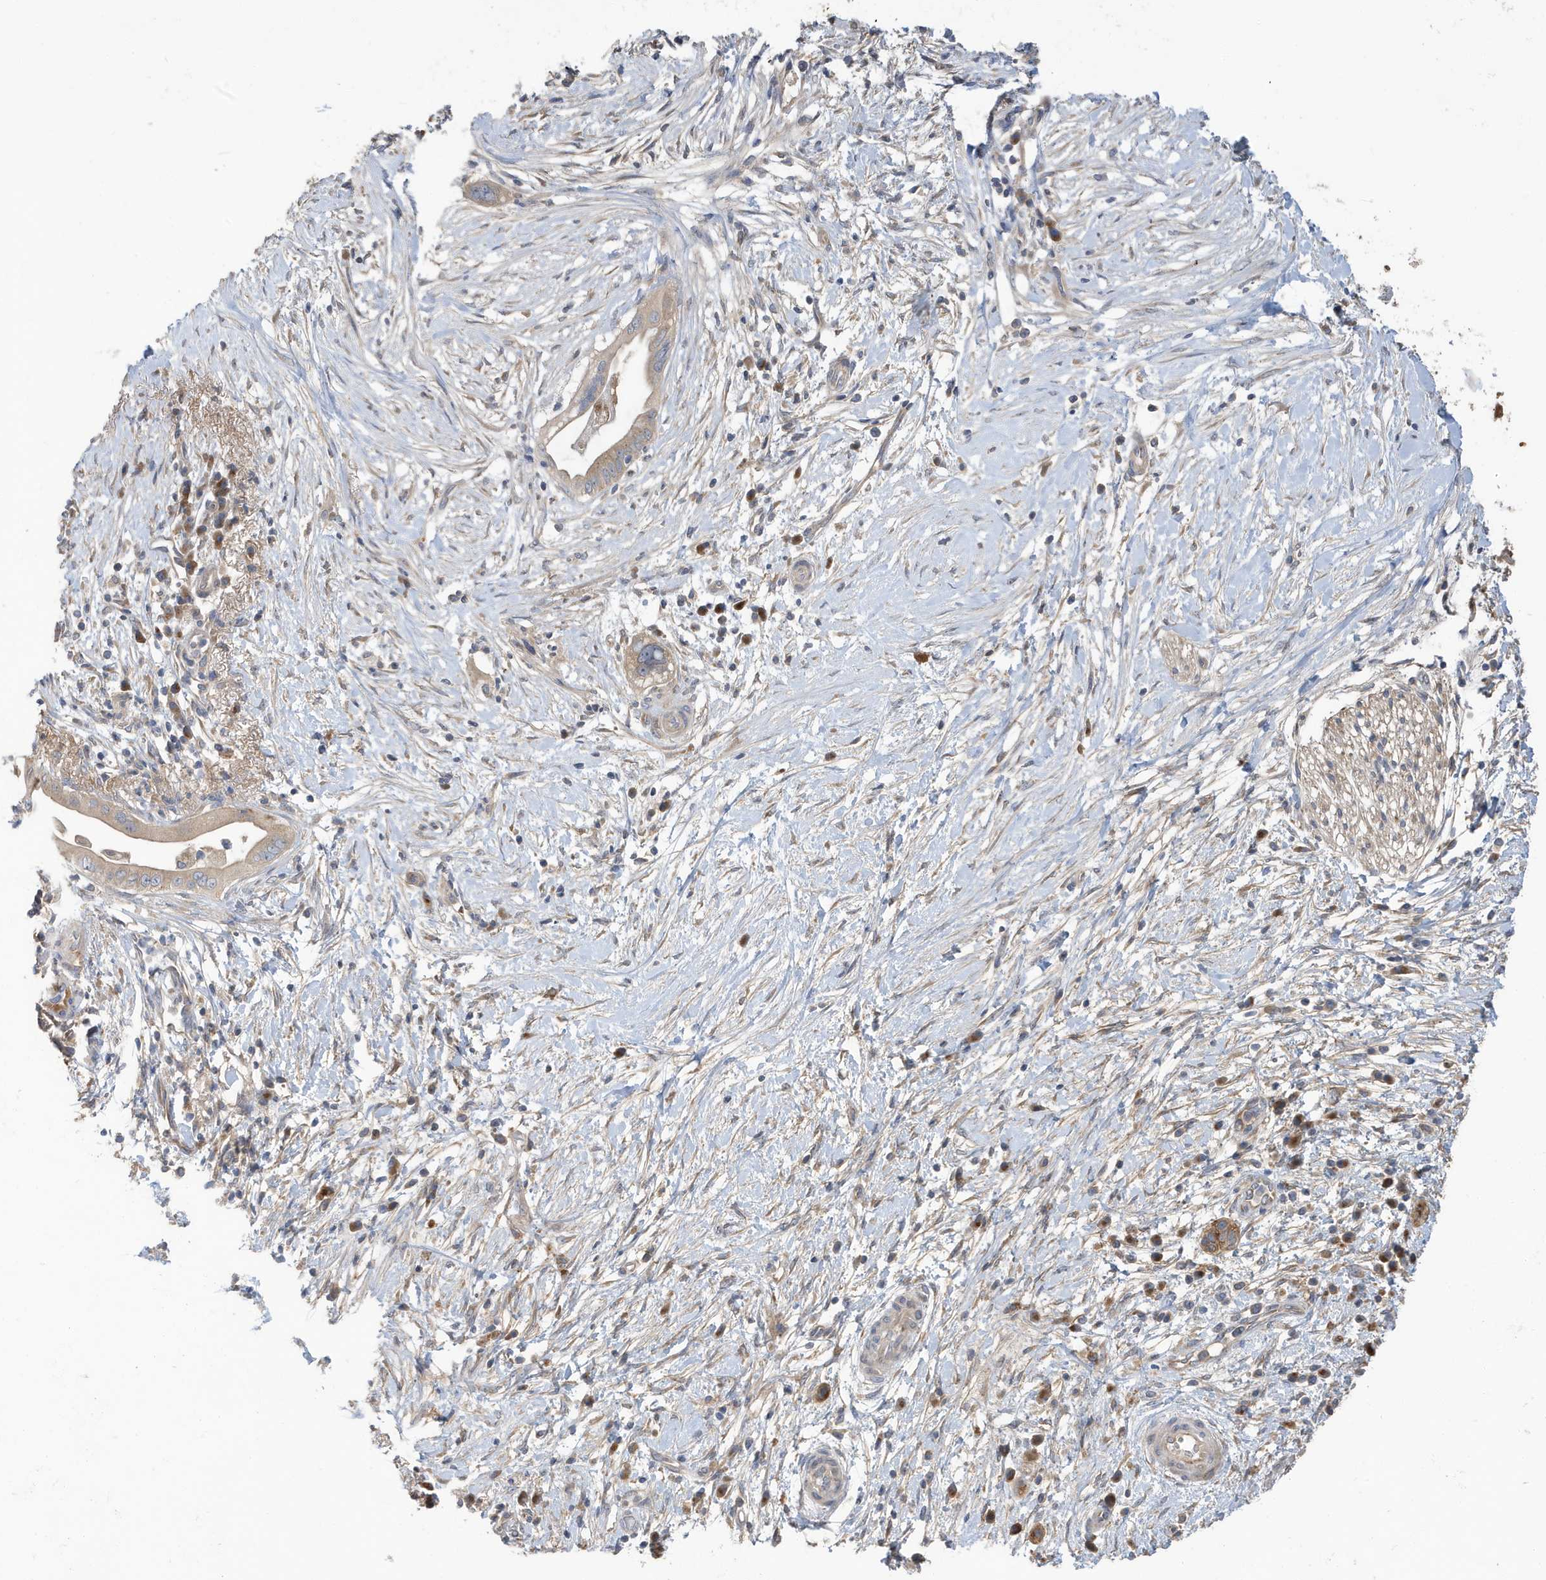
{"staining": {"intensity": "moderate", "quantity": "<25%", "location": "cytoplasmic/membranous"}, "tissue": "pancreatic cancer", "cell_type": "Tumor cells", "image_type": "cancer", "snomed": [{"axis": "morphology", "description": "Adenocarcinoma, NOS"}, {"axis": "topography", "description": "Pancreas"}], "caption": "This is an image of immunohistochemistry staining of pancreatic cancer, which shows moderate staining in the cytoplasmic/membranous of tumor cells.", "gene": "LAPTM4A", "patient": {"sex": "male", "age": 68}}